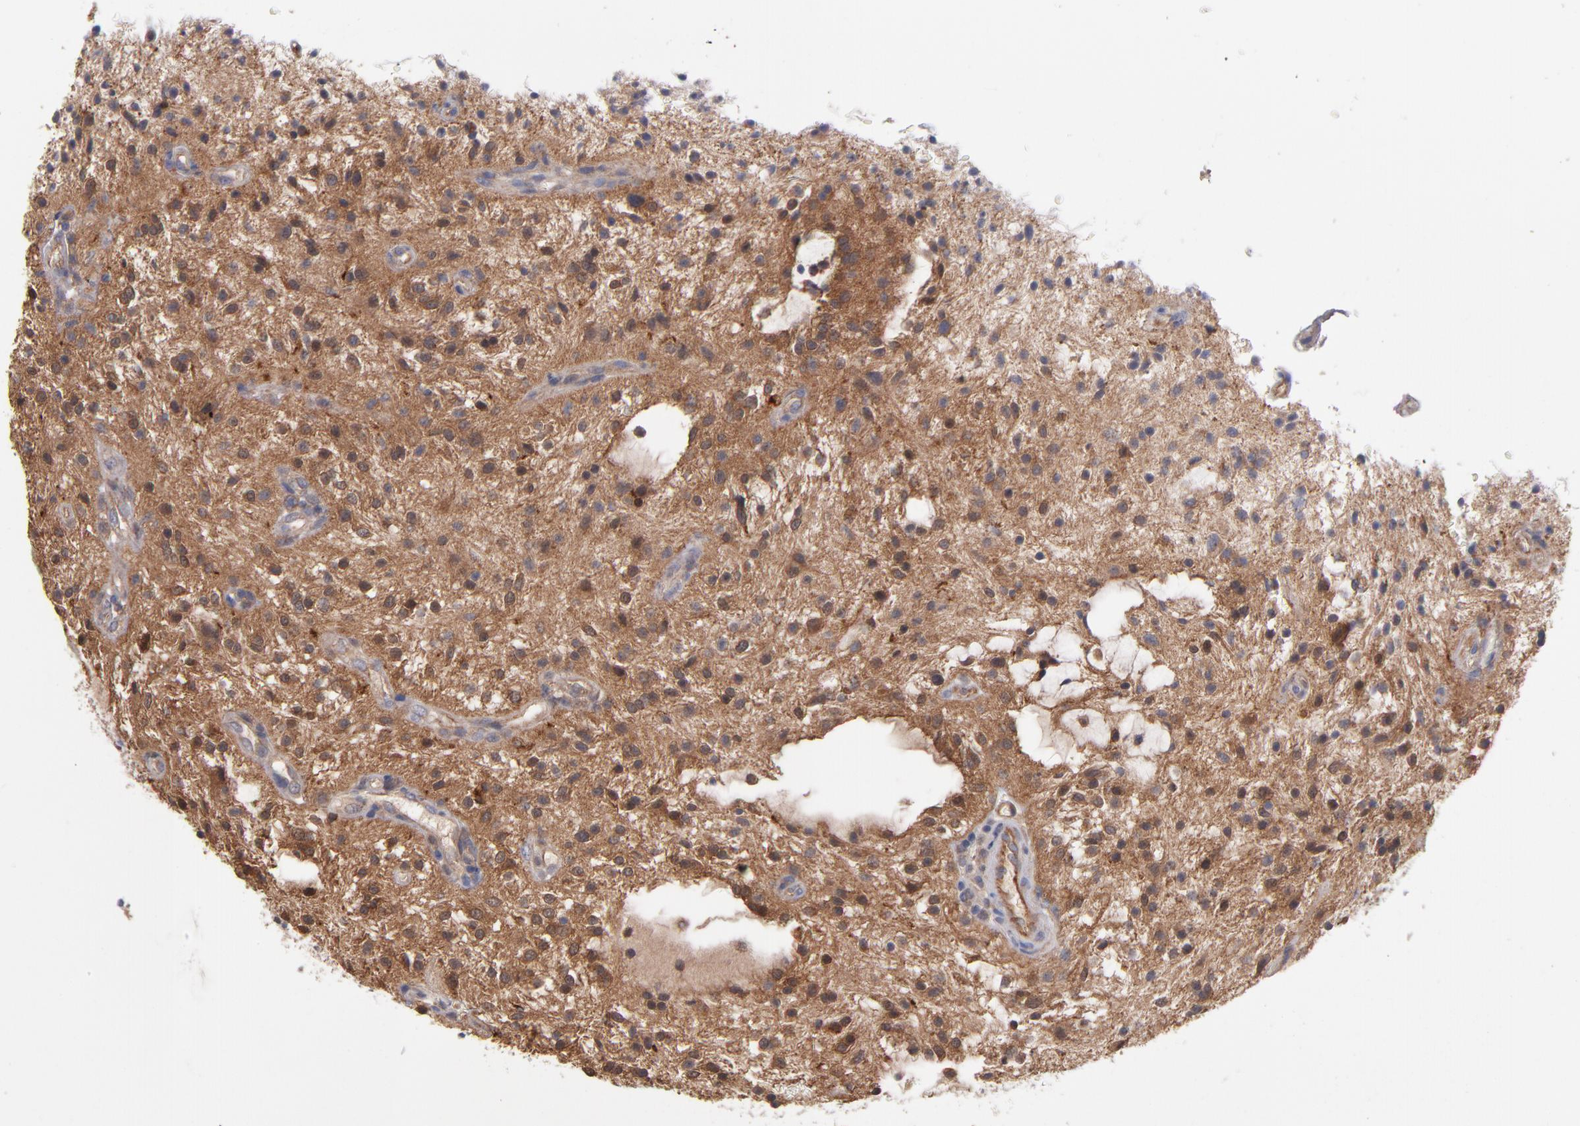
{"staining": {"intensity": "moderate", "quantity": ">75%", "location": "cytoplasmic/membranous"}, "tissue": "glioma", "cell_type": "Tumor cells", "image_type": "cancer", "snomed": [{"axis": "morphology", "description": "Glioma, malignant, NOS"}, {"axis": "topography", "description": "Cerebellum"}], "caption": "Protein expression analysis of glioma demonstrates moderate cytoplasmic/membranous staining in about >75% of tumor cells.", "gene": "GMFG", "patient": {"sex": "female", "age": 10}}